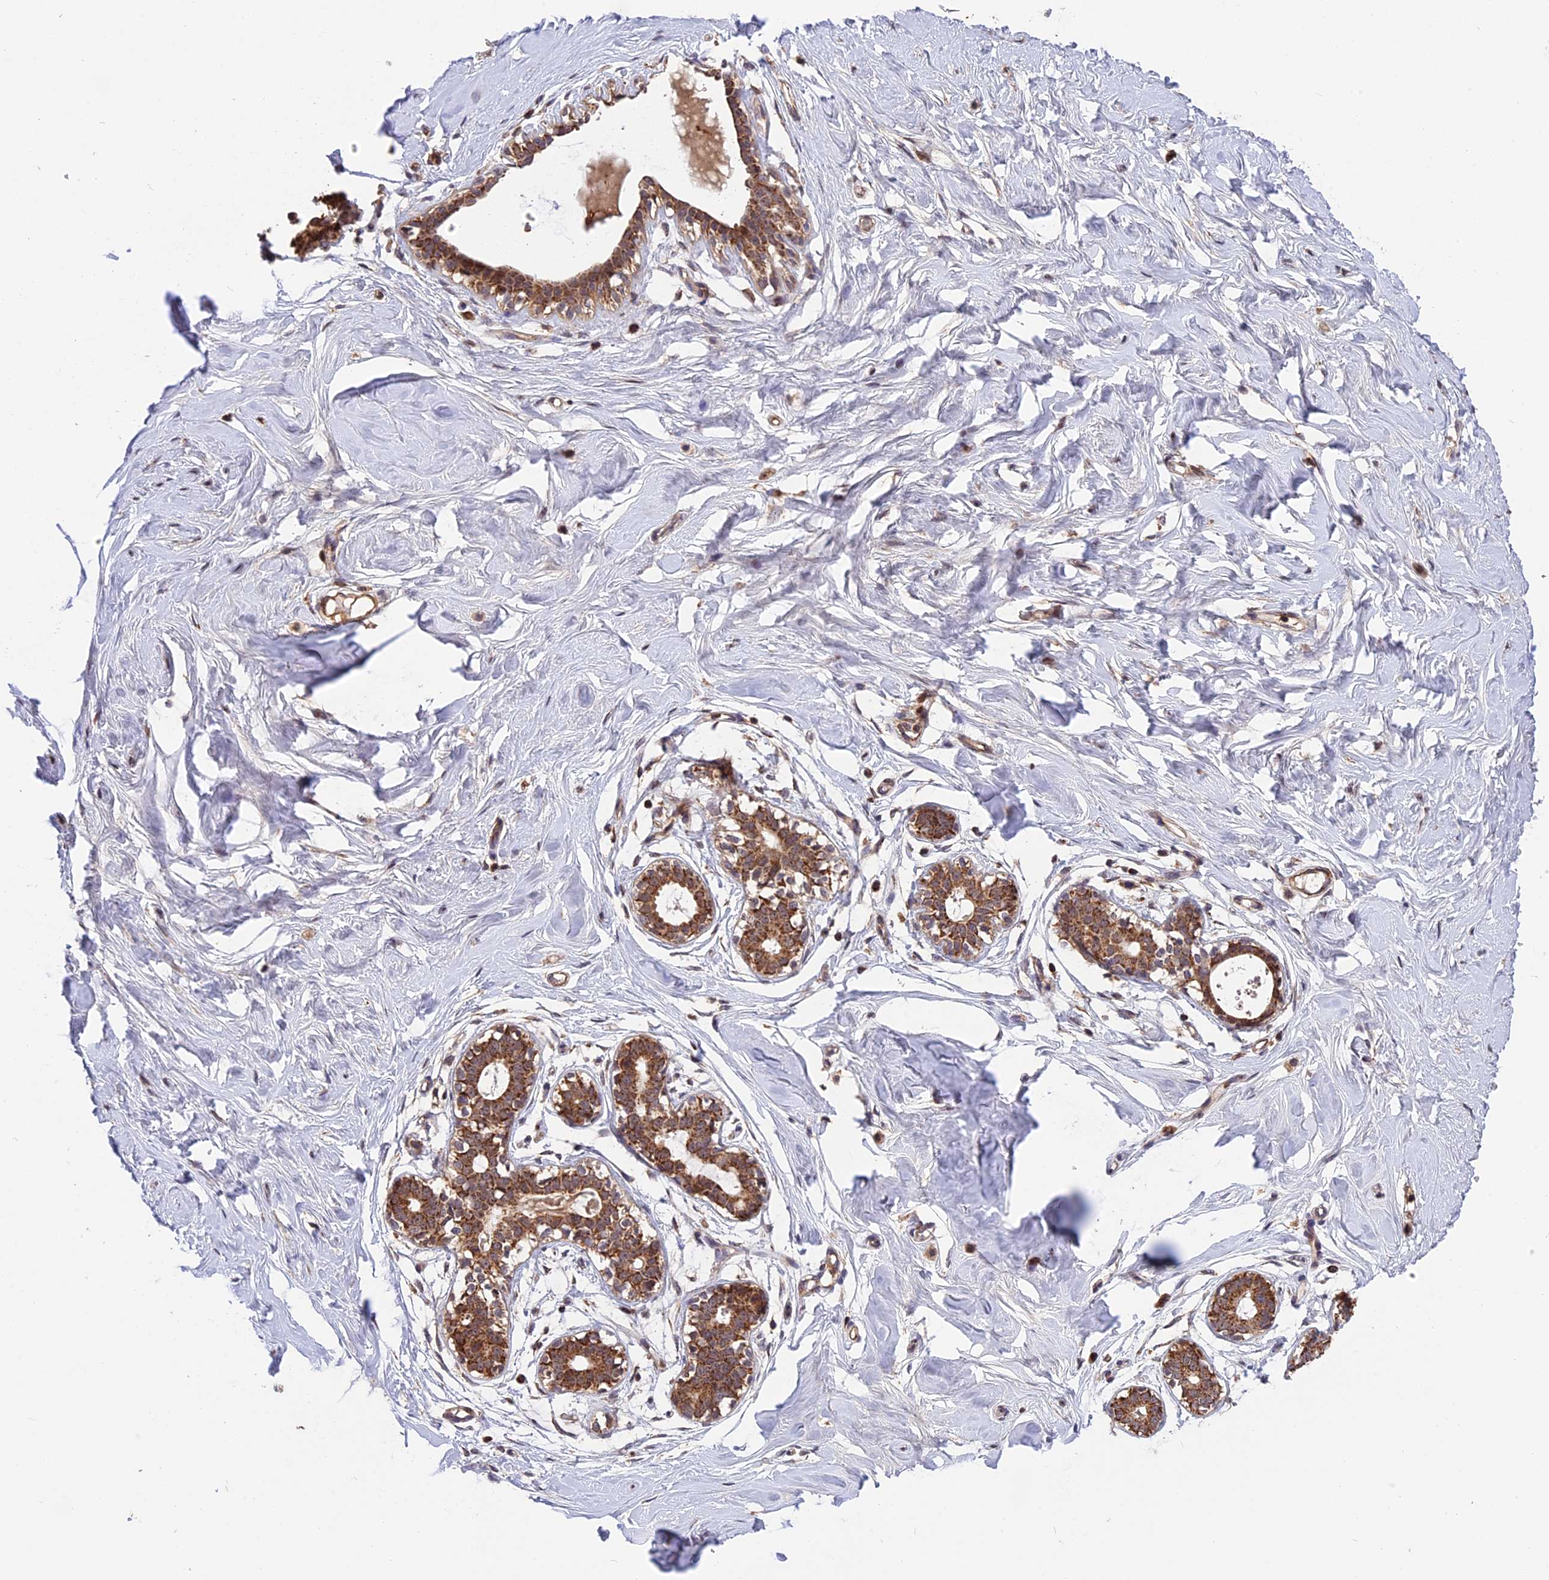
{"staining": {"intensity": "weak", "quantity": "<25%", "location": "cytoplasmic/membranous"}, "tissue": "breast", "cell_type": "Adipocytes", "image_type": "normal", "snomed": [{"axis": "morphology", "description": "Normal tissue, NOS"}, {"axis": "morphology", "description": "Adenoma, NOS"}, {"axis": "topography", "description": "Breast"}], "caption": "Adipocytes are negative for brown protein staining in benign breast. Nuclei are stained in blue.", "gene": "RERGL", "patient": {"sex": "female", "age": 23}}